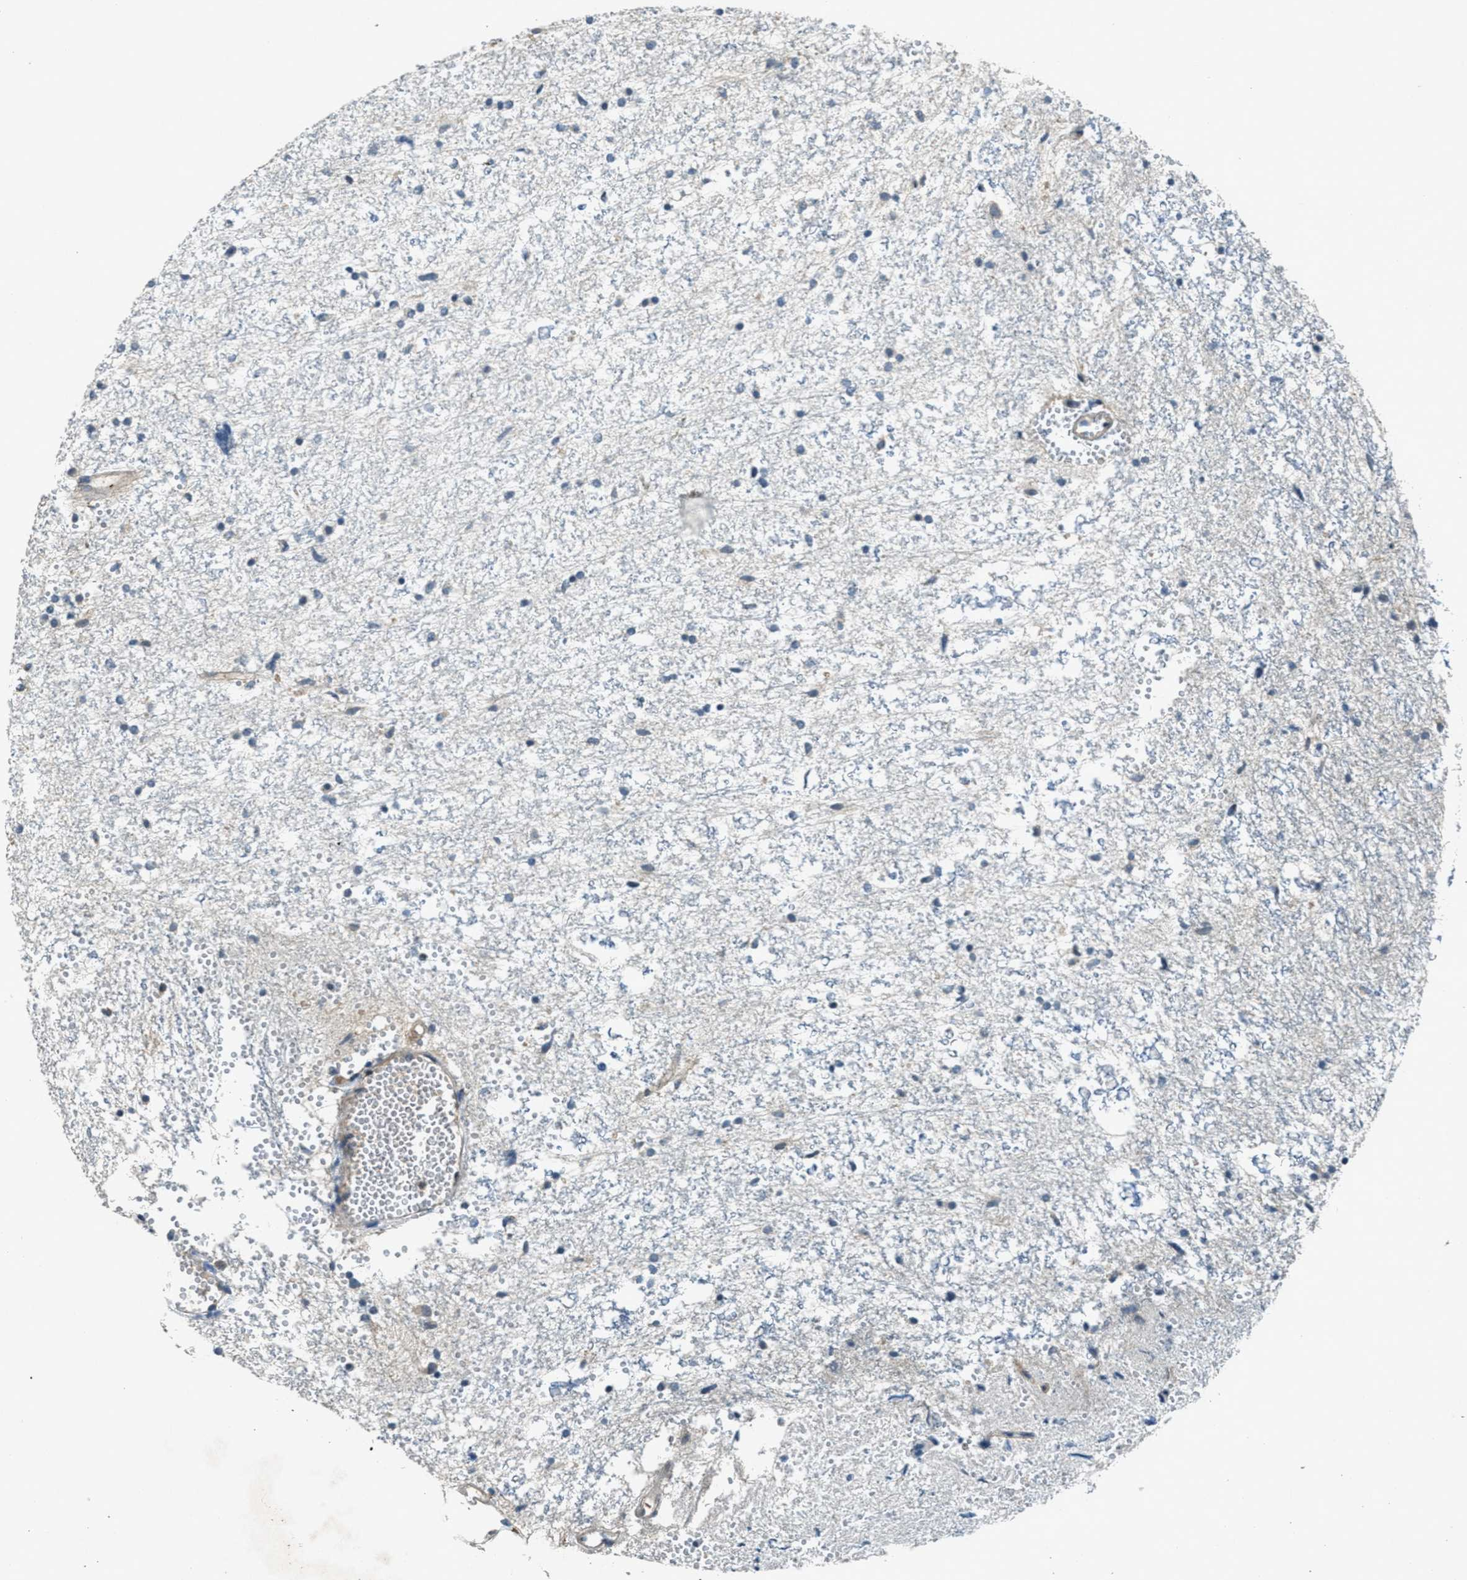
{"staining": {"intensity": "negative", "quantity": "none", "location": "none"}, "tissue": "glioma", "cell_type": "Tumor cells", "image_type": "cancer", "snomed": [{"axis": "morphology", "description": "Glioma, malignant, High grade"}, {"axis": "topography", "description": "Brain"}], "caption": "DAB immunohistochemical staining of glioma demonstrates no significant expression in tumor cells.", "gene": "DUSP6", "patient": {"sex": "female", "age": 59}}